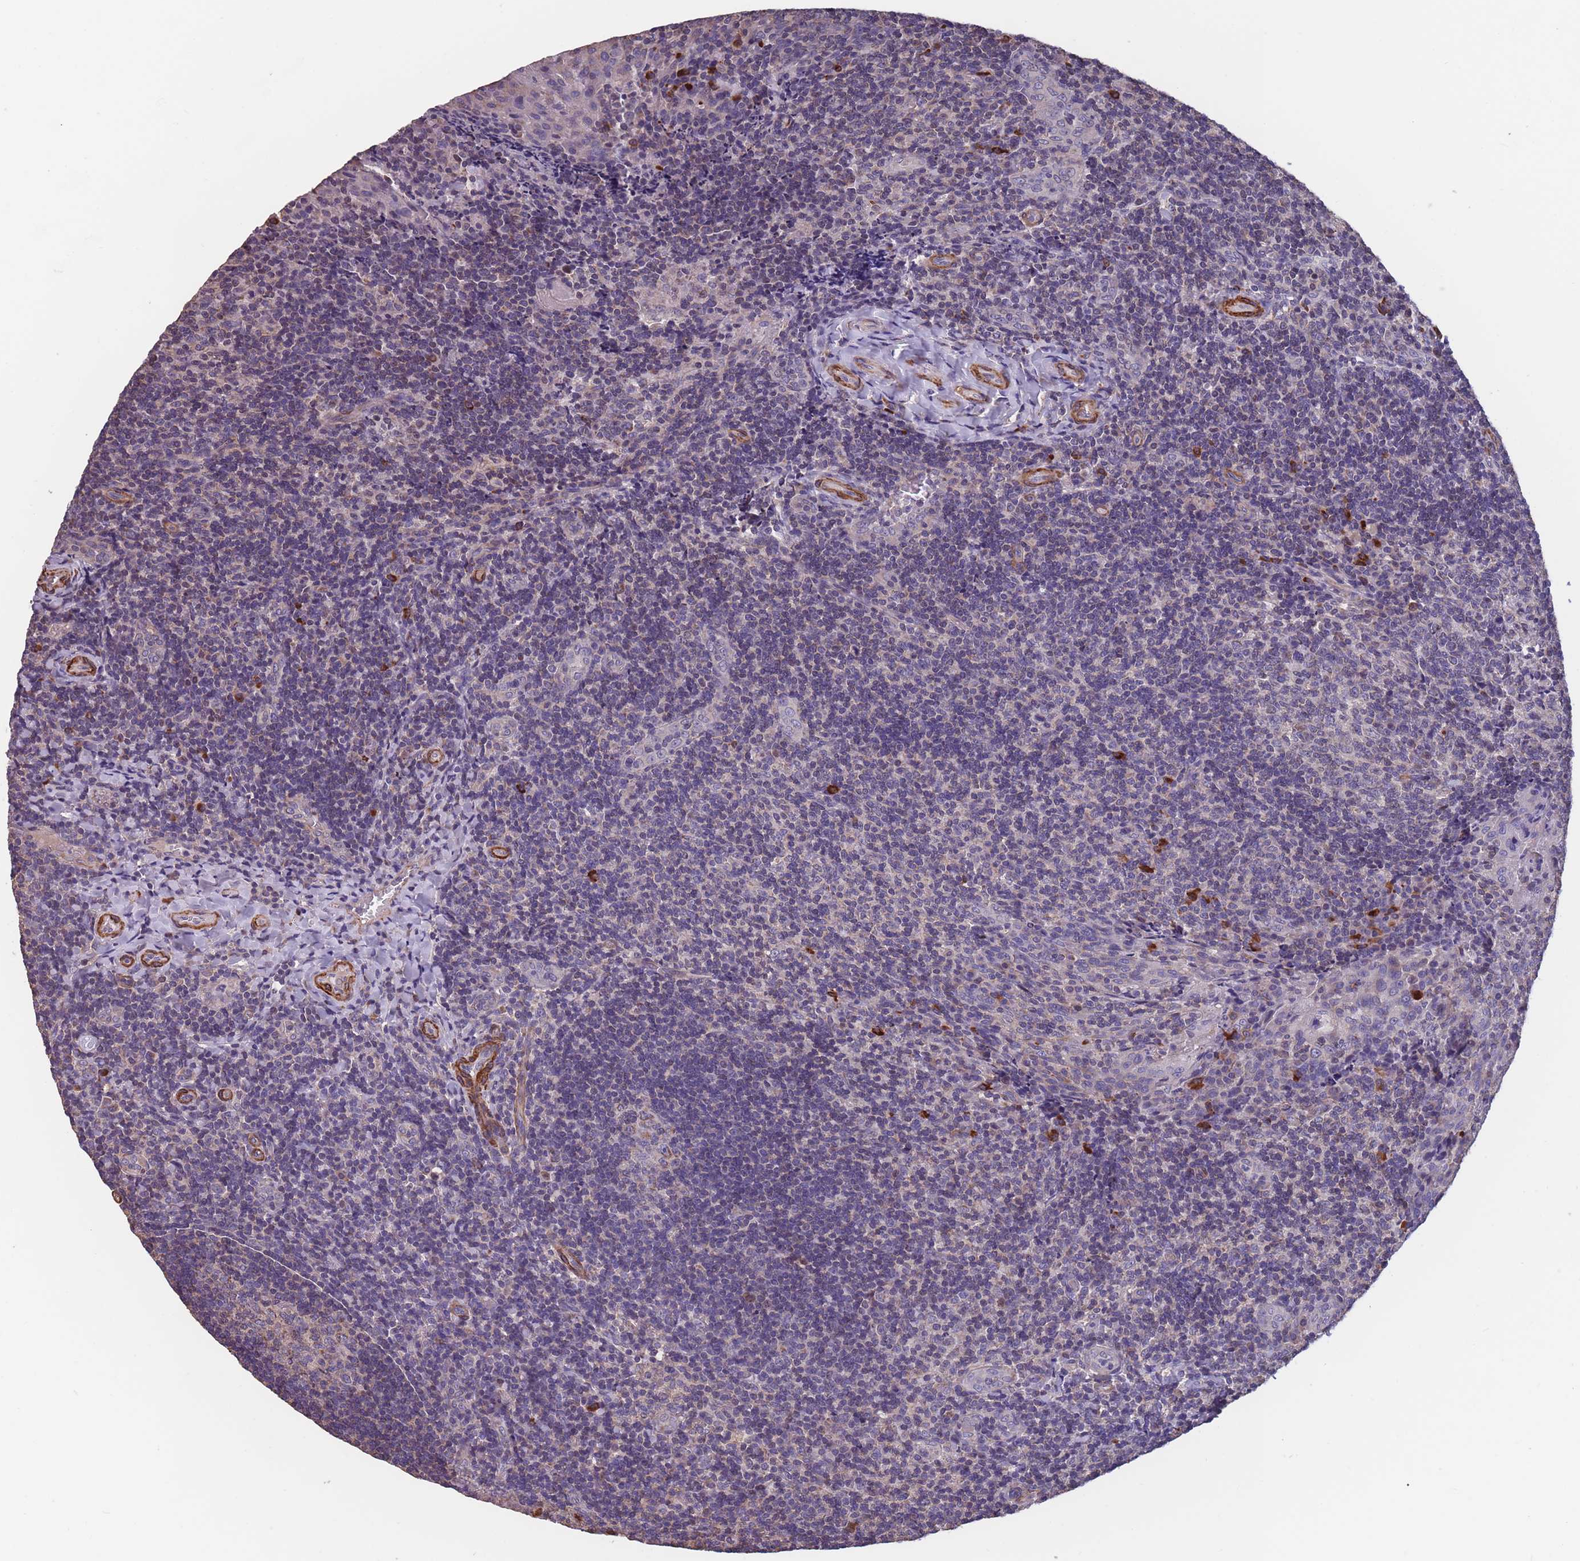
{"staining": {"intensity": "negative", "quantity": "none", "location": "none"}, "tissue": "tonsil", "cell_type": "Germinal center cells", "image_type": "normal", "snomed": [{"axis": "morphology", "description": "Normal tissue, NOS"}, {"axis": "topography", "description": "Tonsil"}], "caption": "Immunohistochemistry (IHC) of normal tonsil demonstrates no positivity in germinal center cells. (DAB IHC visualized using brightfield microscopy, high magnification).", "gene": "TOMM40L", "patient": {"sex": "male", "age": 17}}